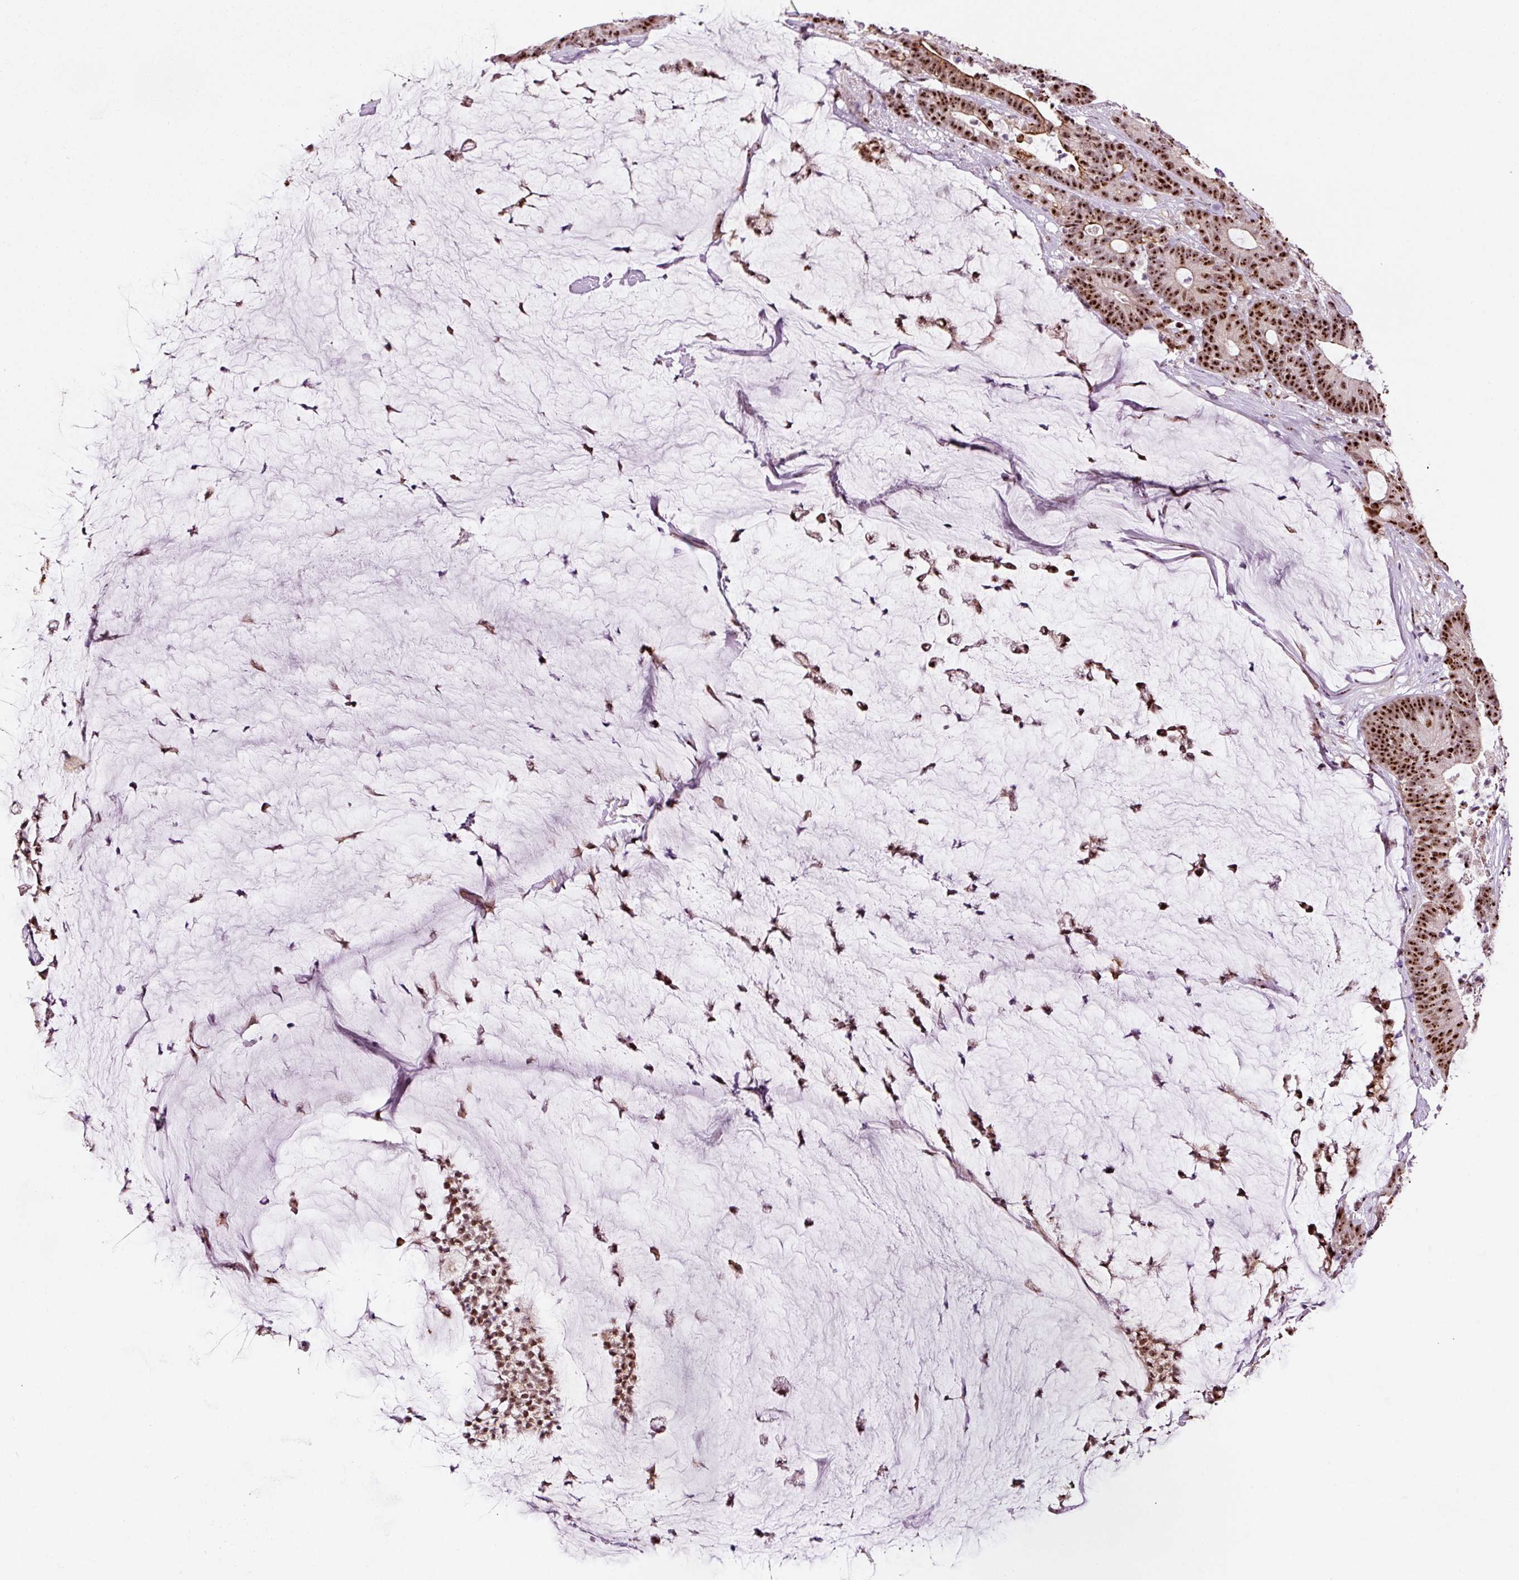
{"staining": {"intensity": "moderate", "quantity": ">75%", "location": "cytoplasmic/membranous,nuclear"}, "tissue": "colorectal cancer", "cell_type": "Tumor cells", "image_type": "cancer", "snomed": [{"axis": "morphology", "description": "Adenocarcinoma, NOS"}, {"axis": "topography", "description": "Colon"}], "caption": "This photomicrograph reveals immunohistochemistry (IHC) staining of human colorectal adenocarcinoma, with medium moderate cytoplasmic/membranous and nuclear staining in about >75% of tumor cells.", "gene": "GNL3", "patient": {"sex": "female", "age": 84}}